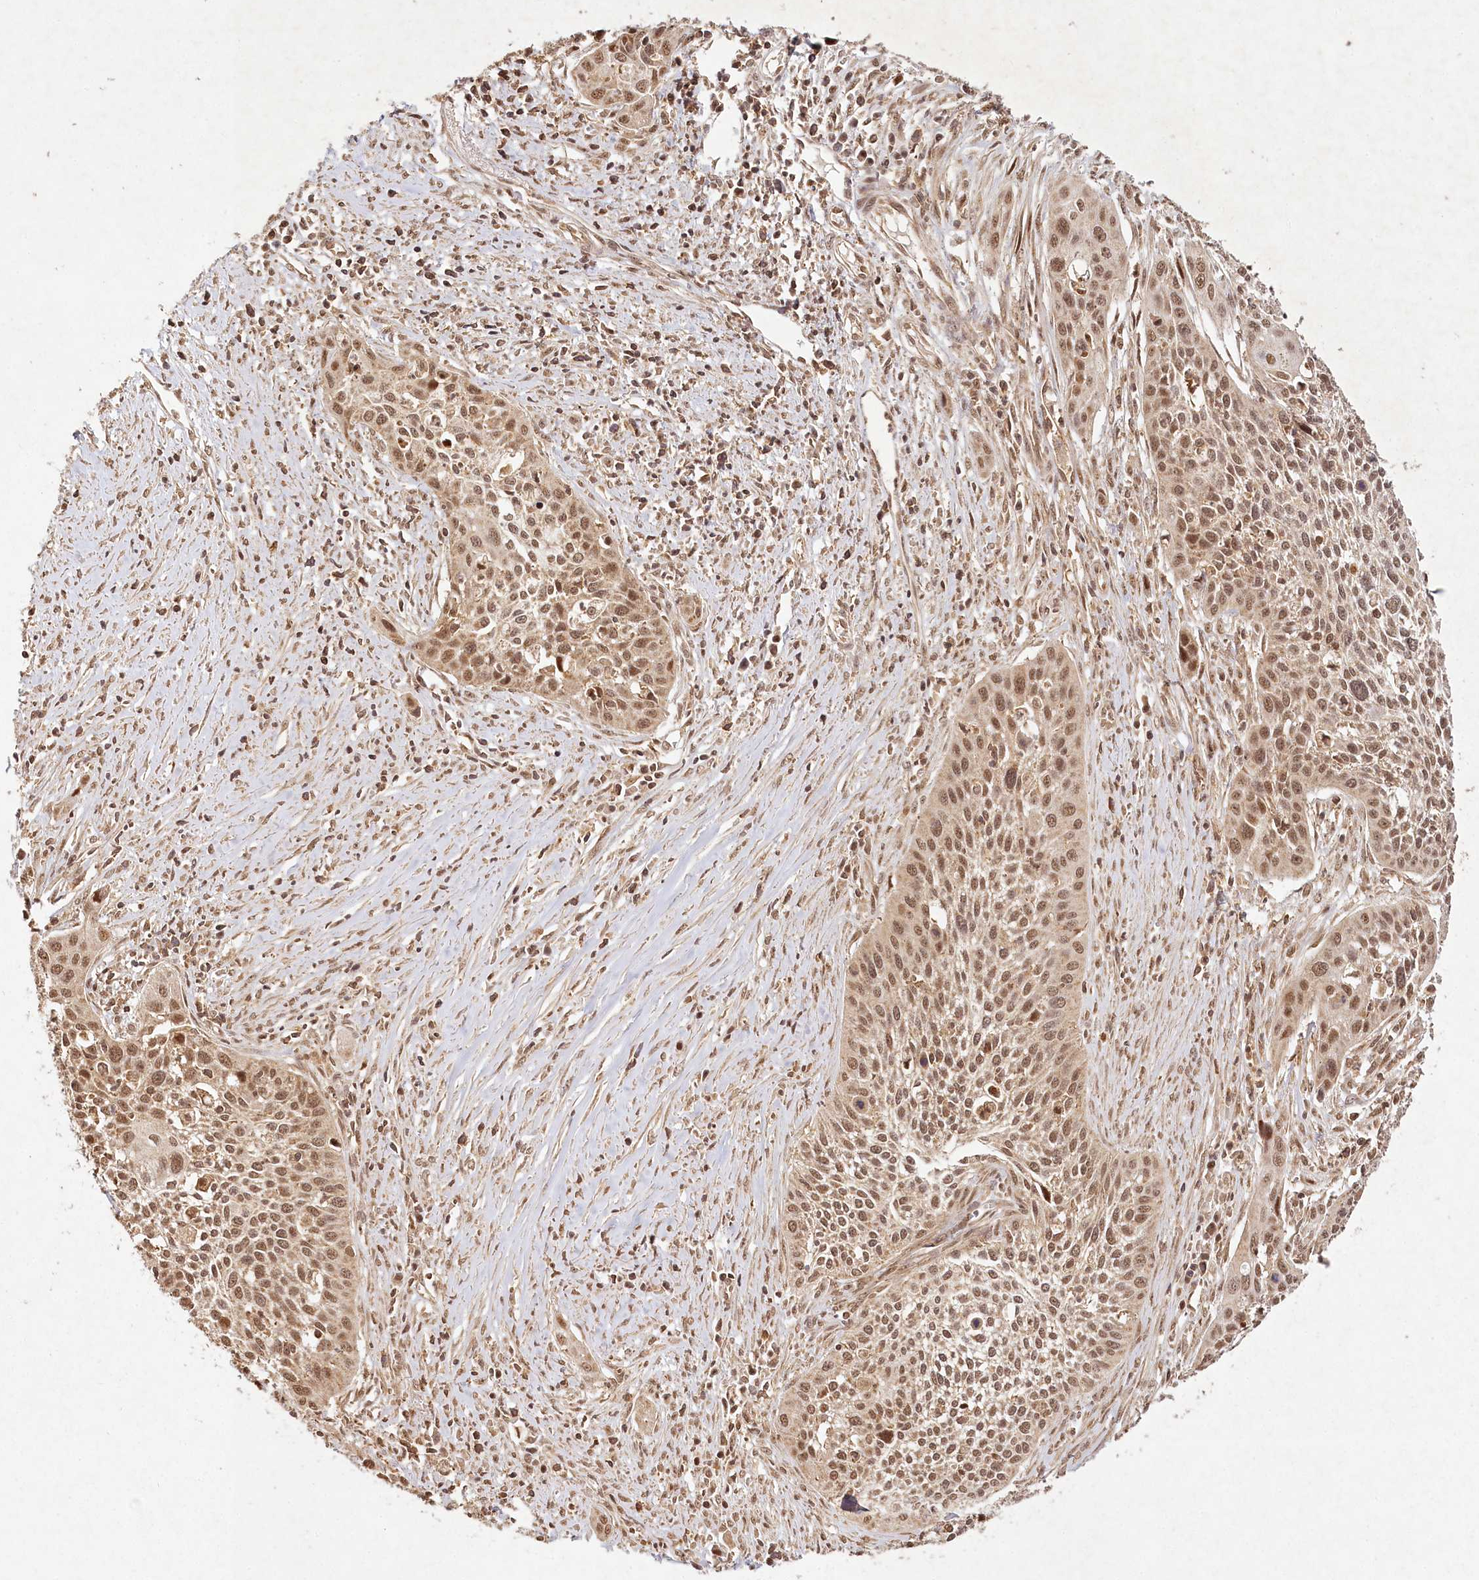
{"staining": {"intensity": "moderate", "quantity": ">75%", "location": "nuclear"}, "tissue": "cervical cancer", "cell_type": "Tumor cells", "image_type": "cancer", "snomed": [{"axis": "morphology", "description": "Squamous cell carcinoma, NOS"}, {"axis": "topography", "description": "Cervix"}], "caption": "DAB (3,3'-diaminobenzidine) immunohistochemical staining of human cervical cancer reveals moderate nuclear protein expression in approximately >75% of tumor cells.", "gene": "MICU1", "patient": {"sex": "female", "age": 34}}